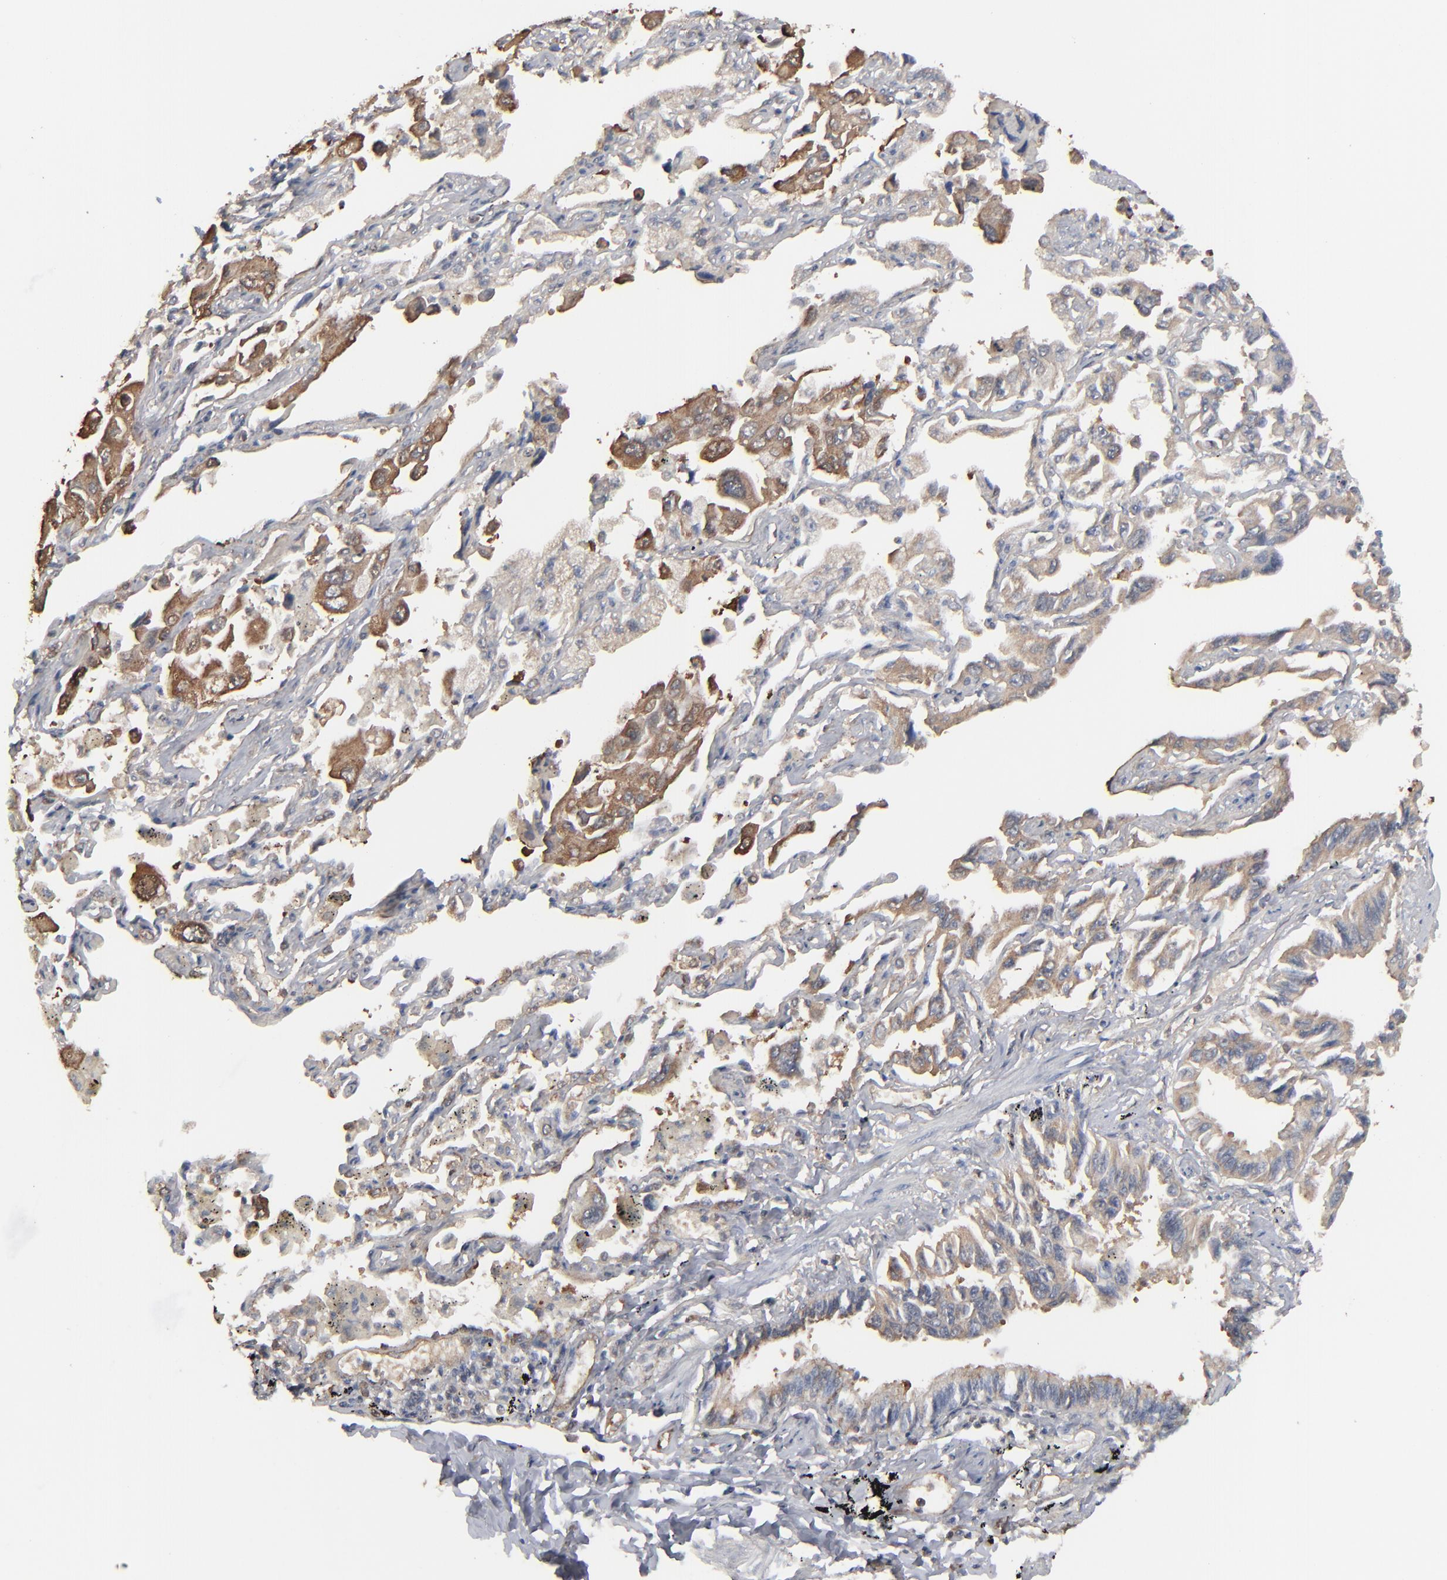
{"staining": {"intensity": "moderate", "quantity": ">75%", "location": "cytoplasmic/membranous"}, "tissue": "lung cancer", "cell_type": "Tumor cells", "image_type": "cancer", "snomed": [{"axis": "morphology", "description": "Adenocarcinoma, NOS"}, {"axis": "topography", "description": "Lung"}], "caption": "IHC photomicrograph of lung adenocarcinoma stained for a protein (brown), which shows medium levels of moderate cytoplasmic/membranous expression in approximately >75% of tumor cells.", "gene": "NME1-NME2", "patient": {"sex": "male", "age": 64}}